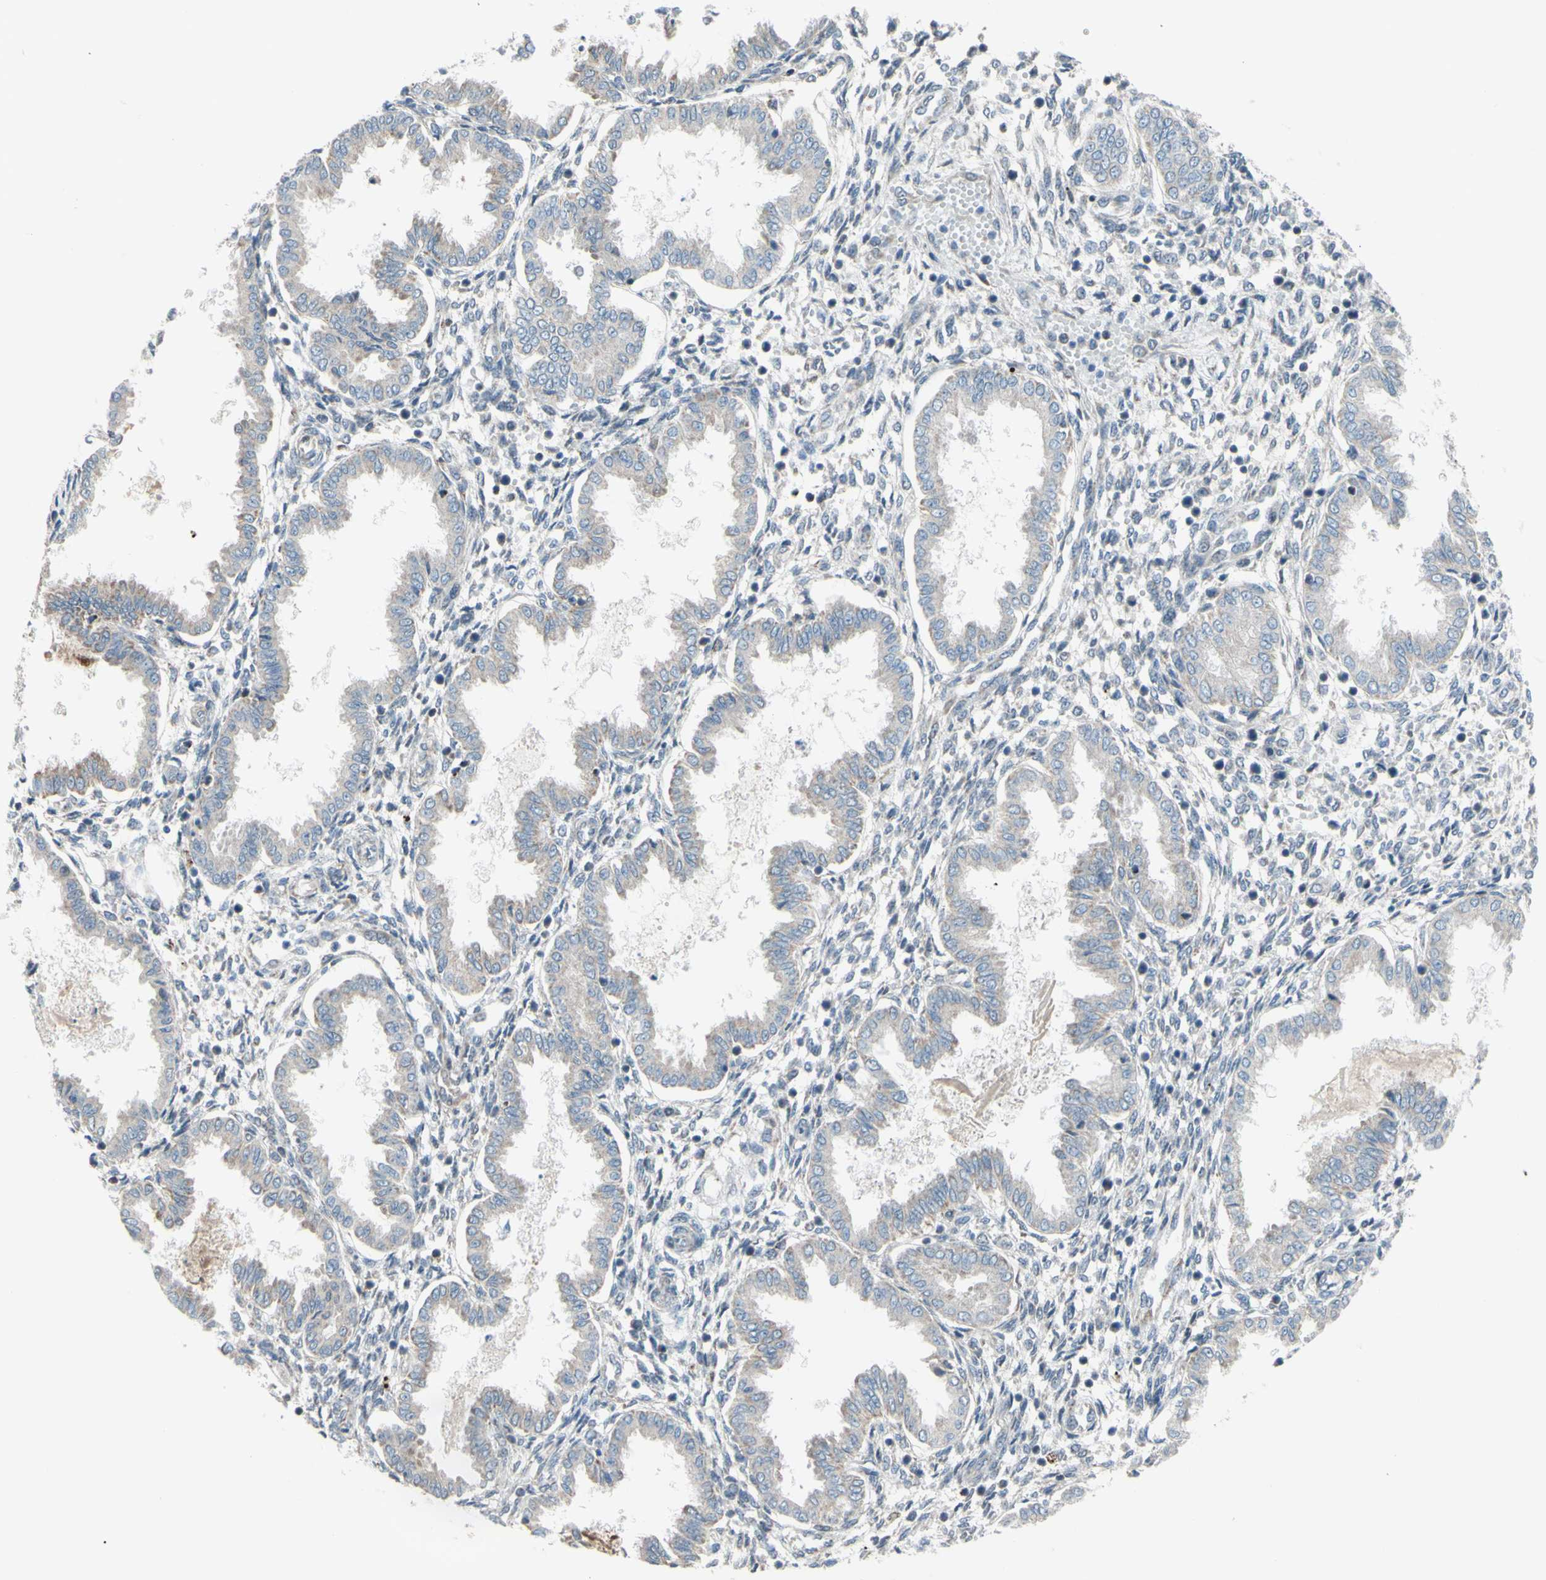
{"staining": {"intensity": "weak", "quantity": "<25%", "location": "cytoplasmic/membranous"}, "tissue": "endometrium", "cell_type": "Cells in endometrial stroma", "image_type": "normal", "snomed": [{"axis": "morphology", "description": "Normal tissue, NOS"}, {"axis": "topography", "description": "Endometrium"}], "caption": "DAB immunohistochemical staining of benign human endometrium exhibits no significant positivity in cells in endometrial stroma. Brightfield microscopy of immunohistochemistry stained with DAB (3,3'-diaminobenzidine) (brown) and hematoxylin (blue), captured at high magnification.", "gene": "GLT8D1", "patient": {"sex": "female", "age": 33}}